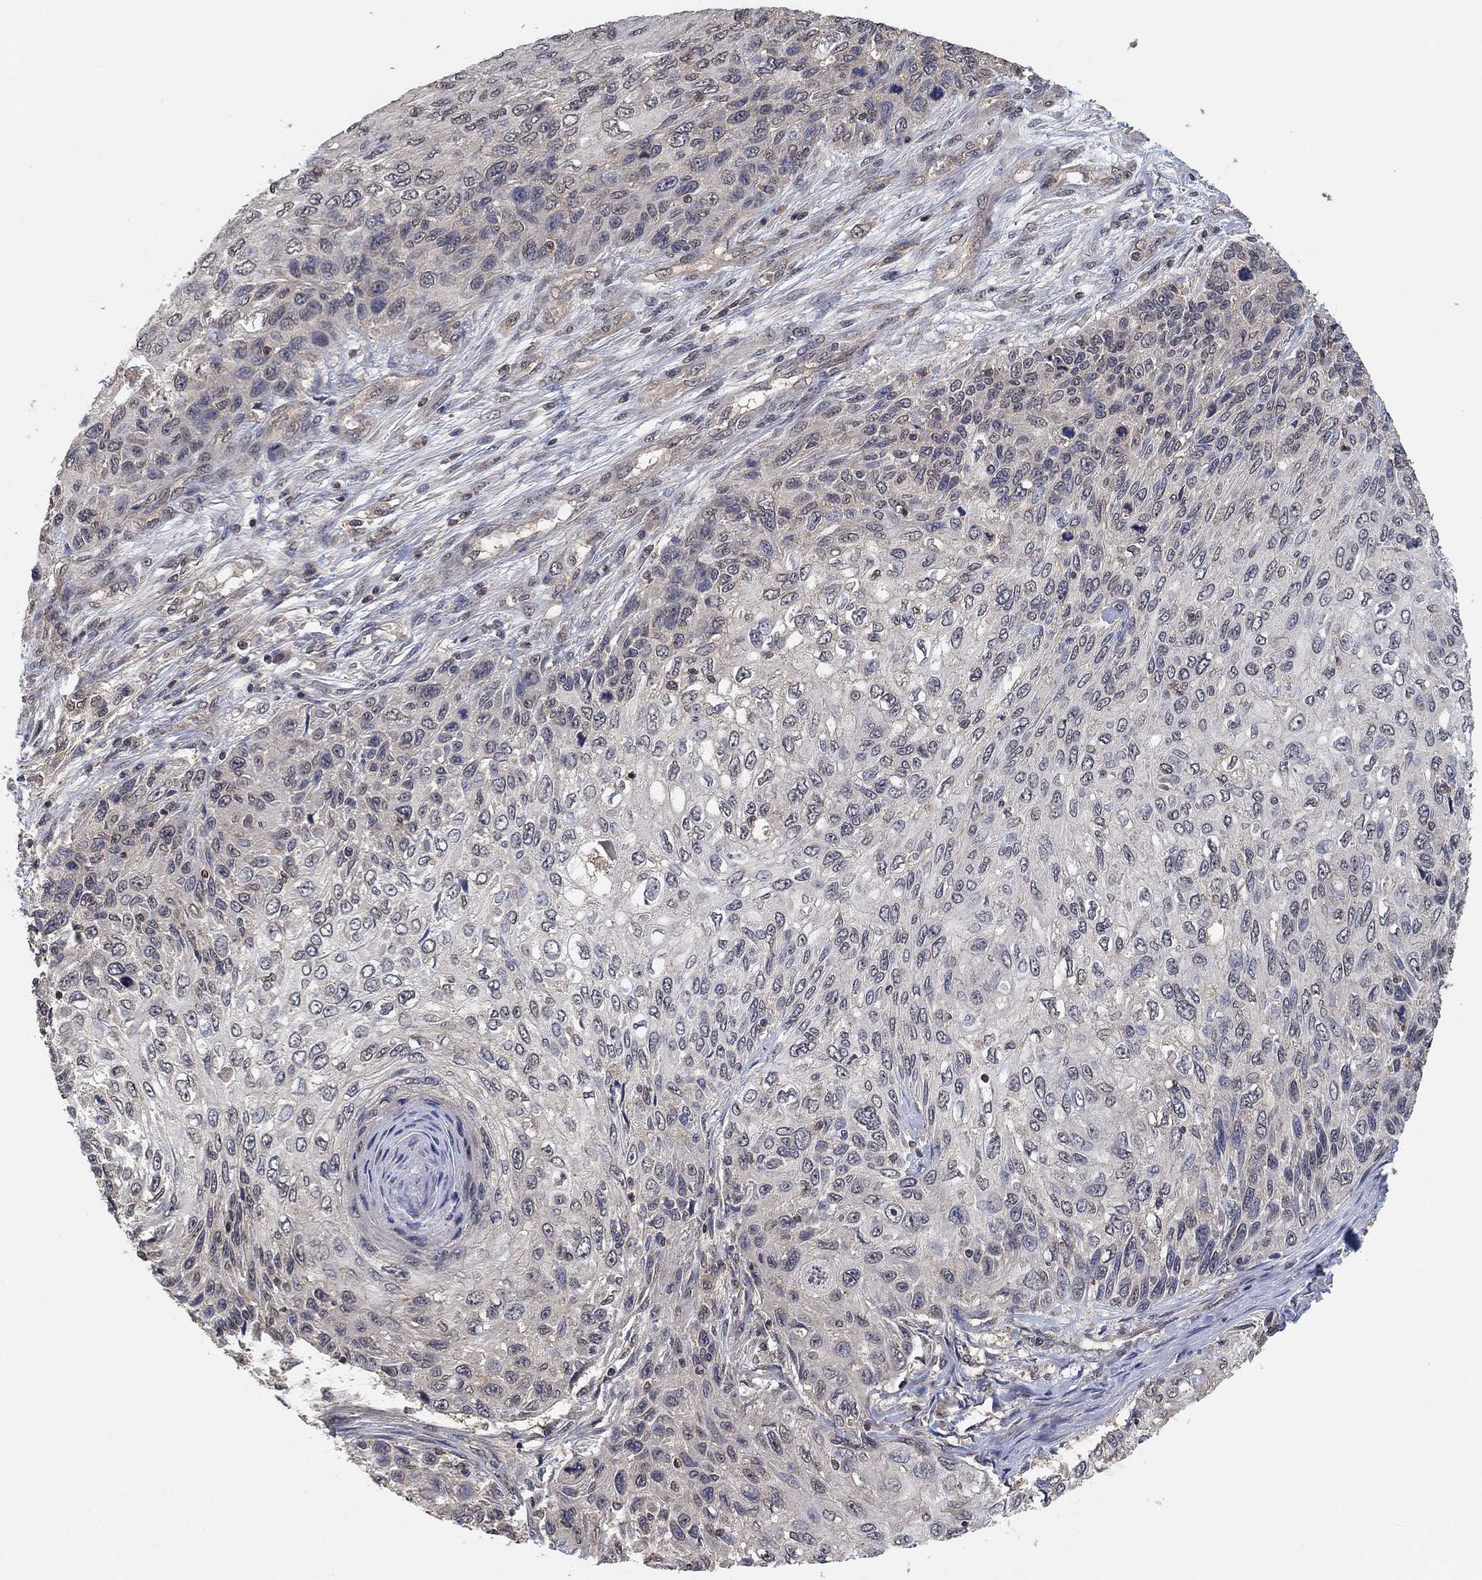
{"staining": {"intensity": "negative", "quantity": "none", "location": "none"}, "tissue": "skin cancer", "cell_type": "Tumor cells", "image_type": "cancer", "snomed": [{"axis": "morphology", "description": "Squamous cell carcinoma, NOS"}, {"axis": "topography", "description": "Skin"}], "caption": "The immunohistochemistry (IHC) photomicrograph has no significant expression in tumor cells of skin cancer tissue.", "gene": "CCDC43", "patient": {"sex": "male", "age": 92}}